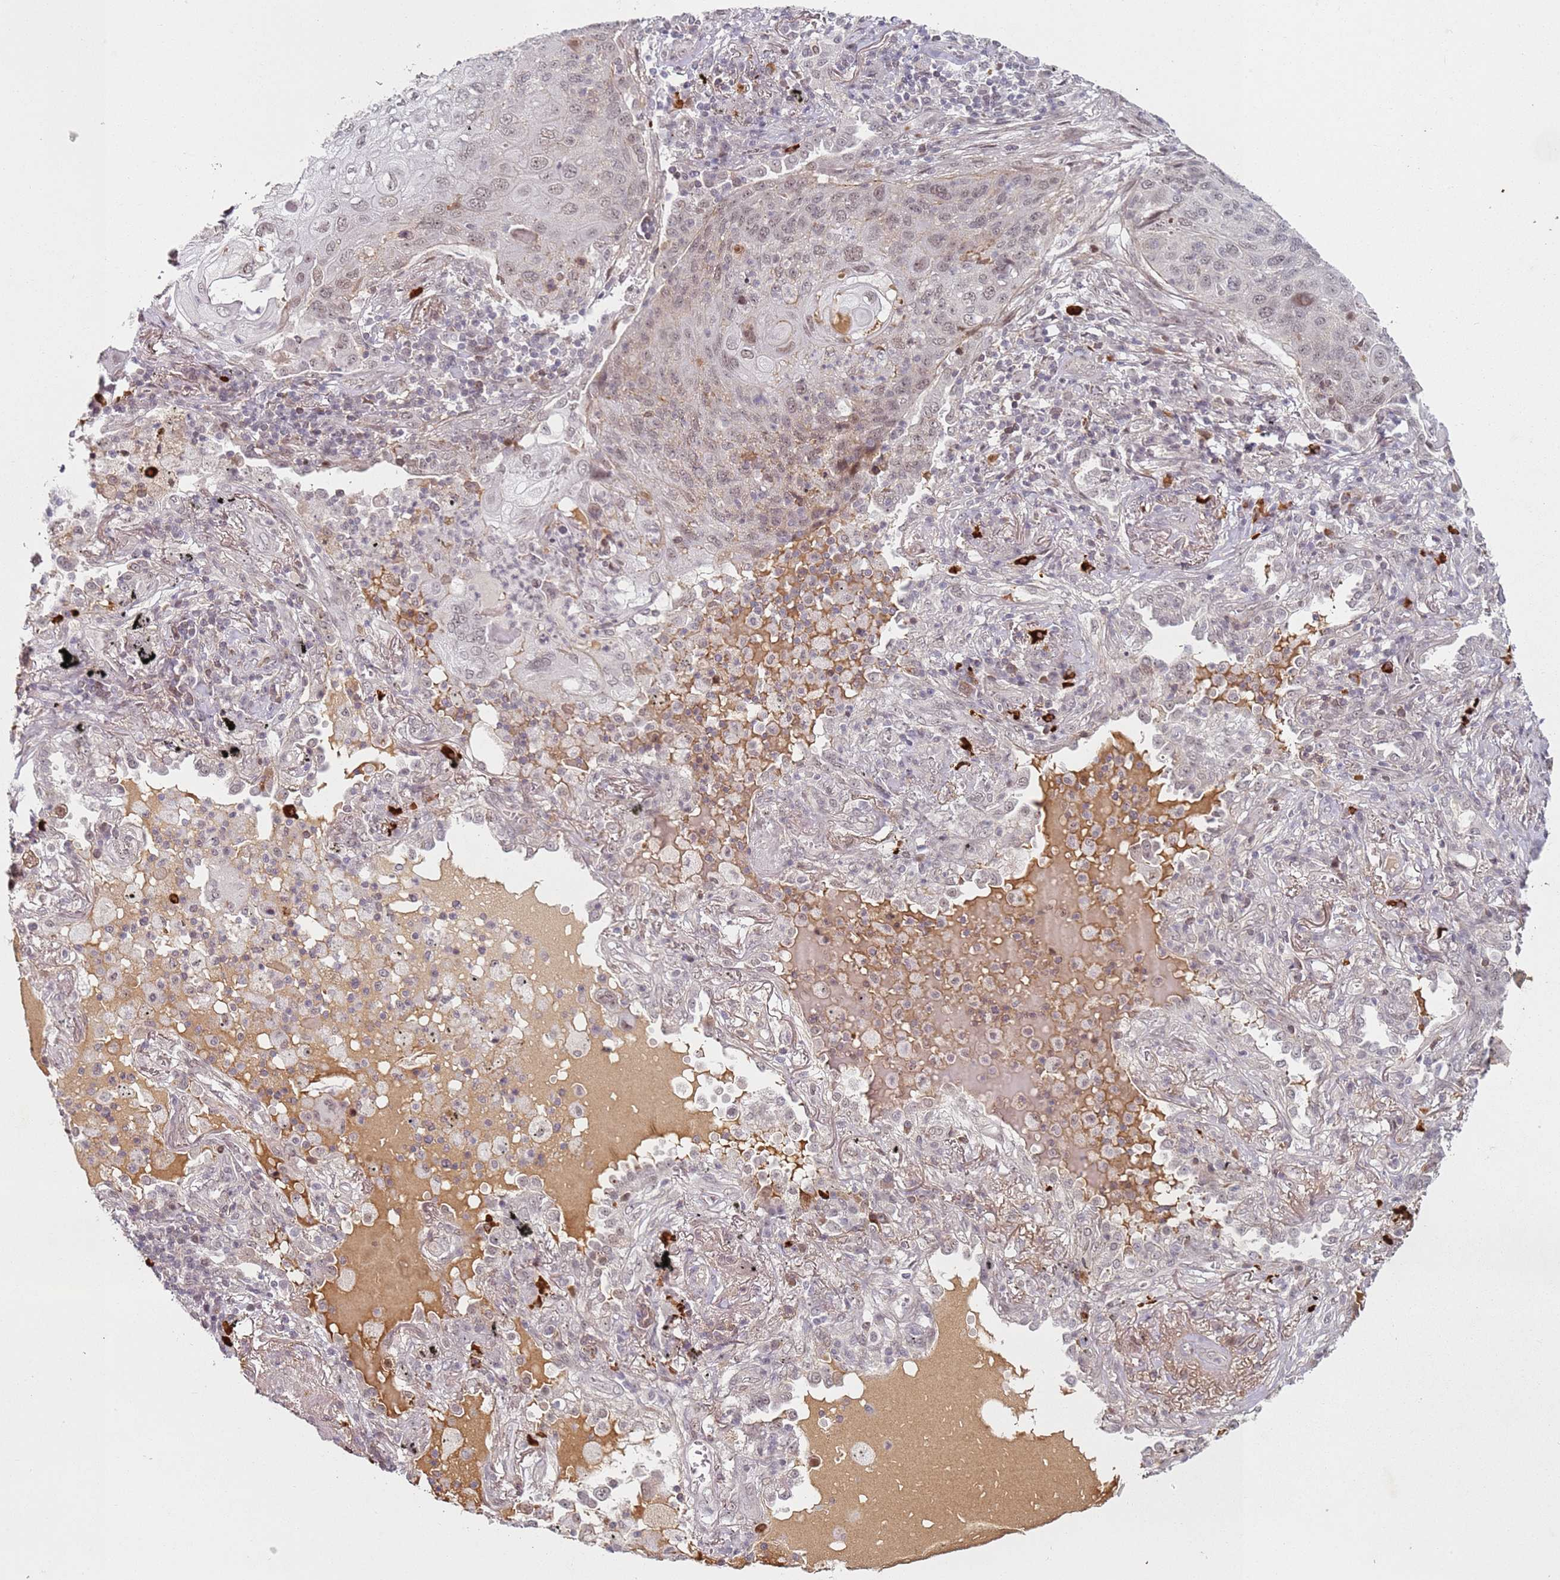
{"staining": {"intensity": "weak", "quantity": ">75%", "location": "nuclear"}, "tissue": "lung cancer", "cell_type": "Tumor cells", "image_type": "cancer", "snomed": [{"axis": "morphology", "description": "Squamous cell carcinoma, NOS"}, {"axis": "topography", "description": "Lung"}], "caption": "Immunohistochemistry (IHC) (DAB) staining of human squamous cell carcinoma (lung) displays weak nuclear protein expression in about >75% of tumor cells.", "gene": "ATF6B", "patient": {"sex": "female", "age": 63}}